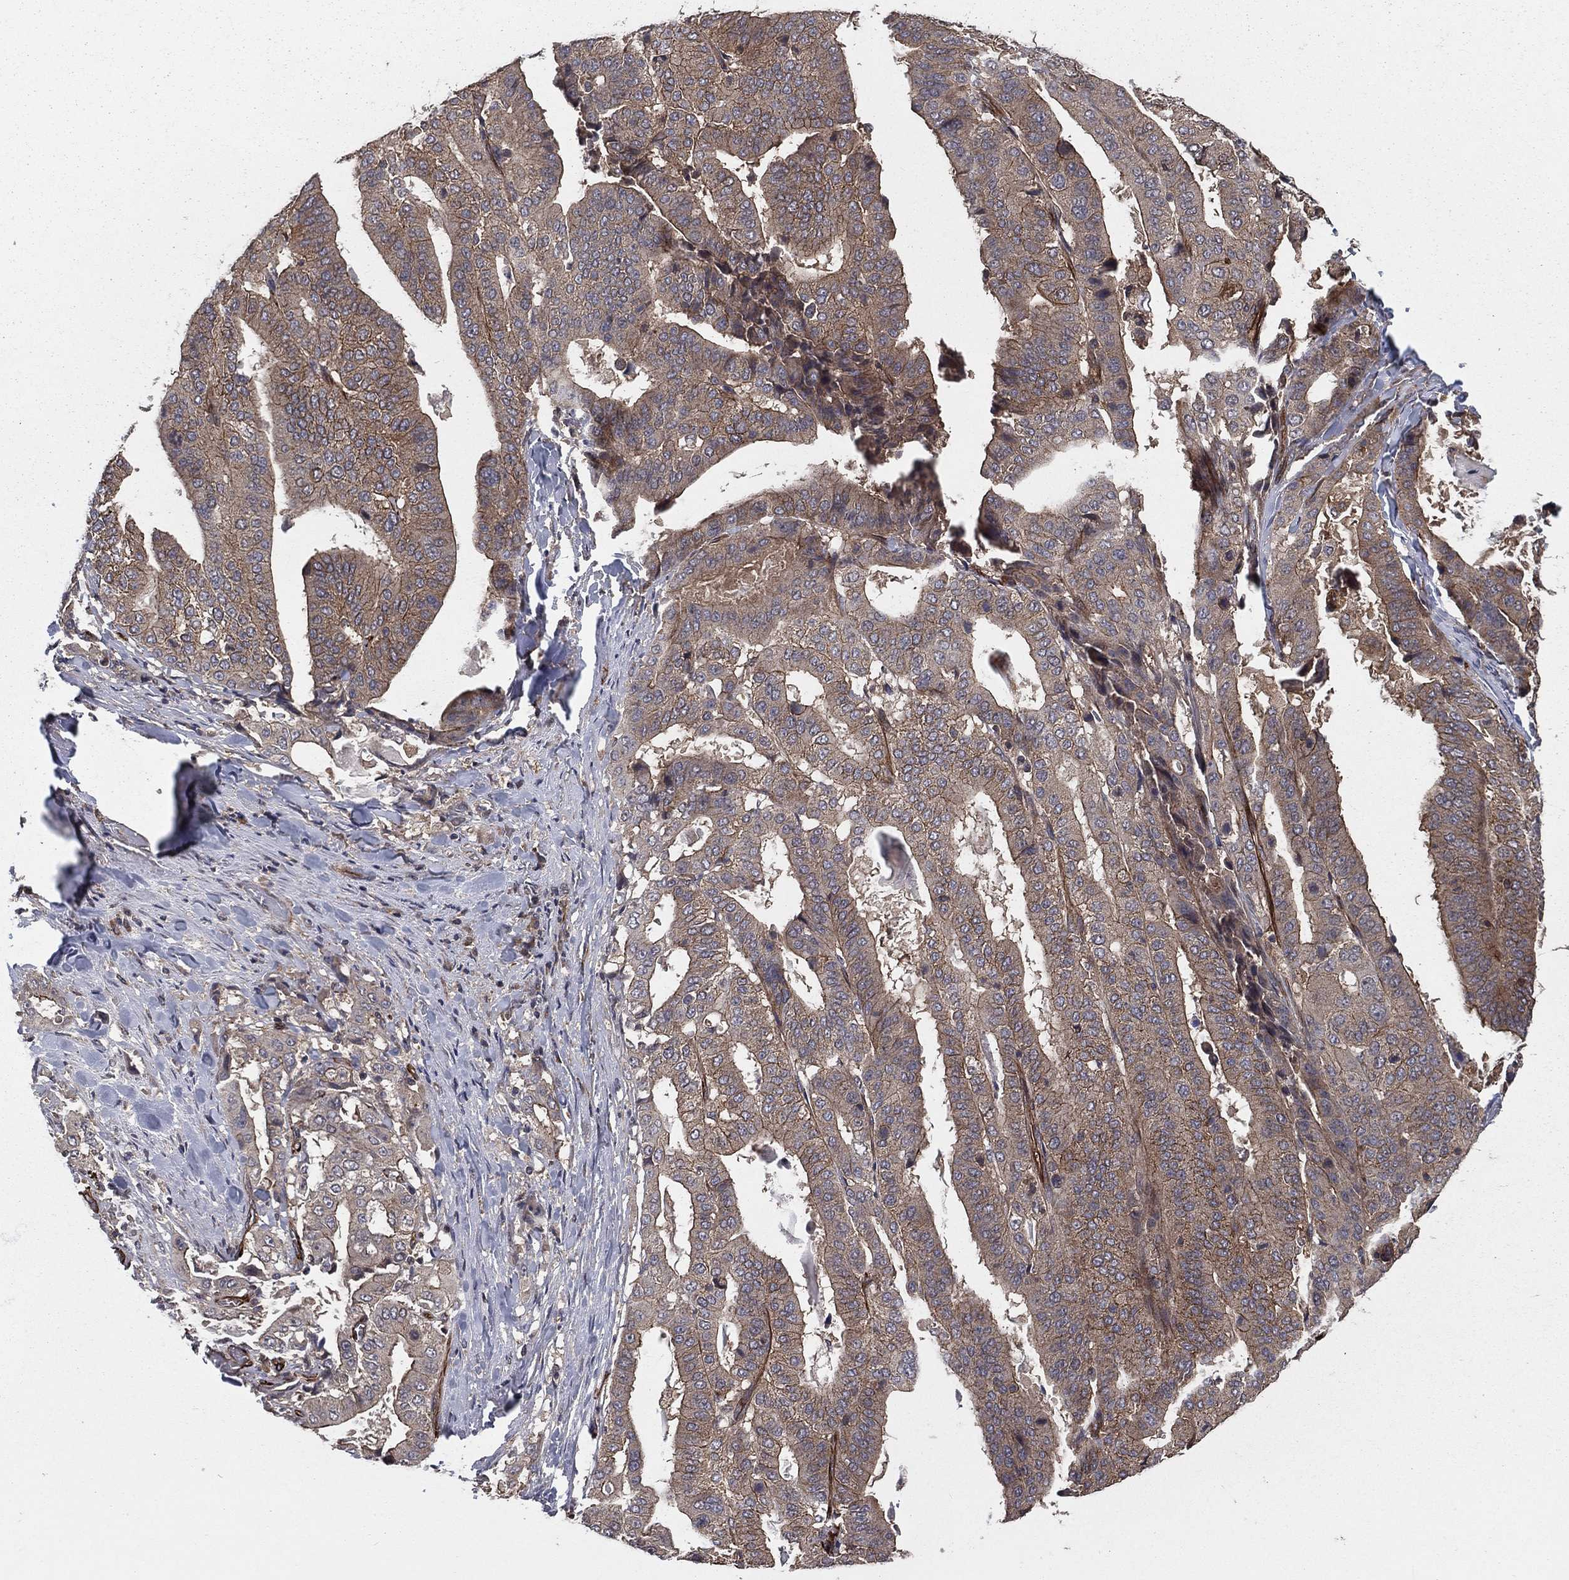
{"staining": {"intensity": "weak", "quantity": "<25%", "location": "cytoplasmic/membranous"}, "tissue": "stomach cancer", "cell_type": "Tumor cells", "image_type": "cancer", "snomed": [{"axis": "morphology", "description": "Adenocarcinoma, NOS"}, {"axis": "topography", "description": "Stomach"}], "caption": "An image of stomach cancer (adenocarcinoma) stained for a protein exhibits no brown staining in tumor cells.", "gene": "CERT1", "patient": {"sex": "male", "age": 48}}